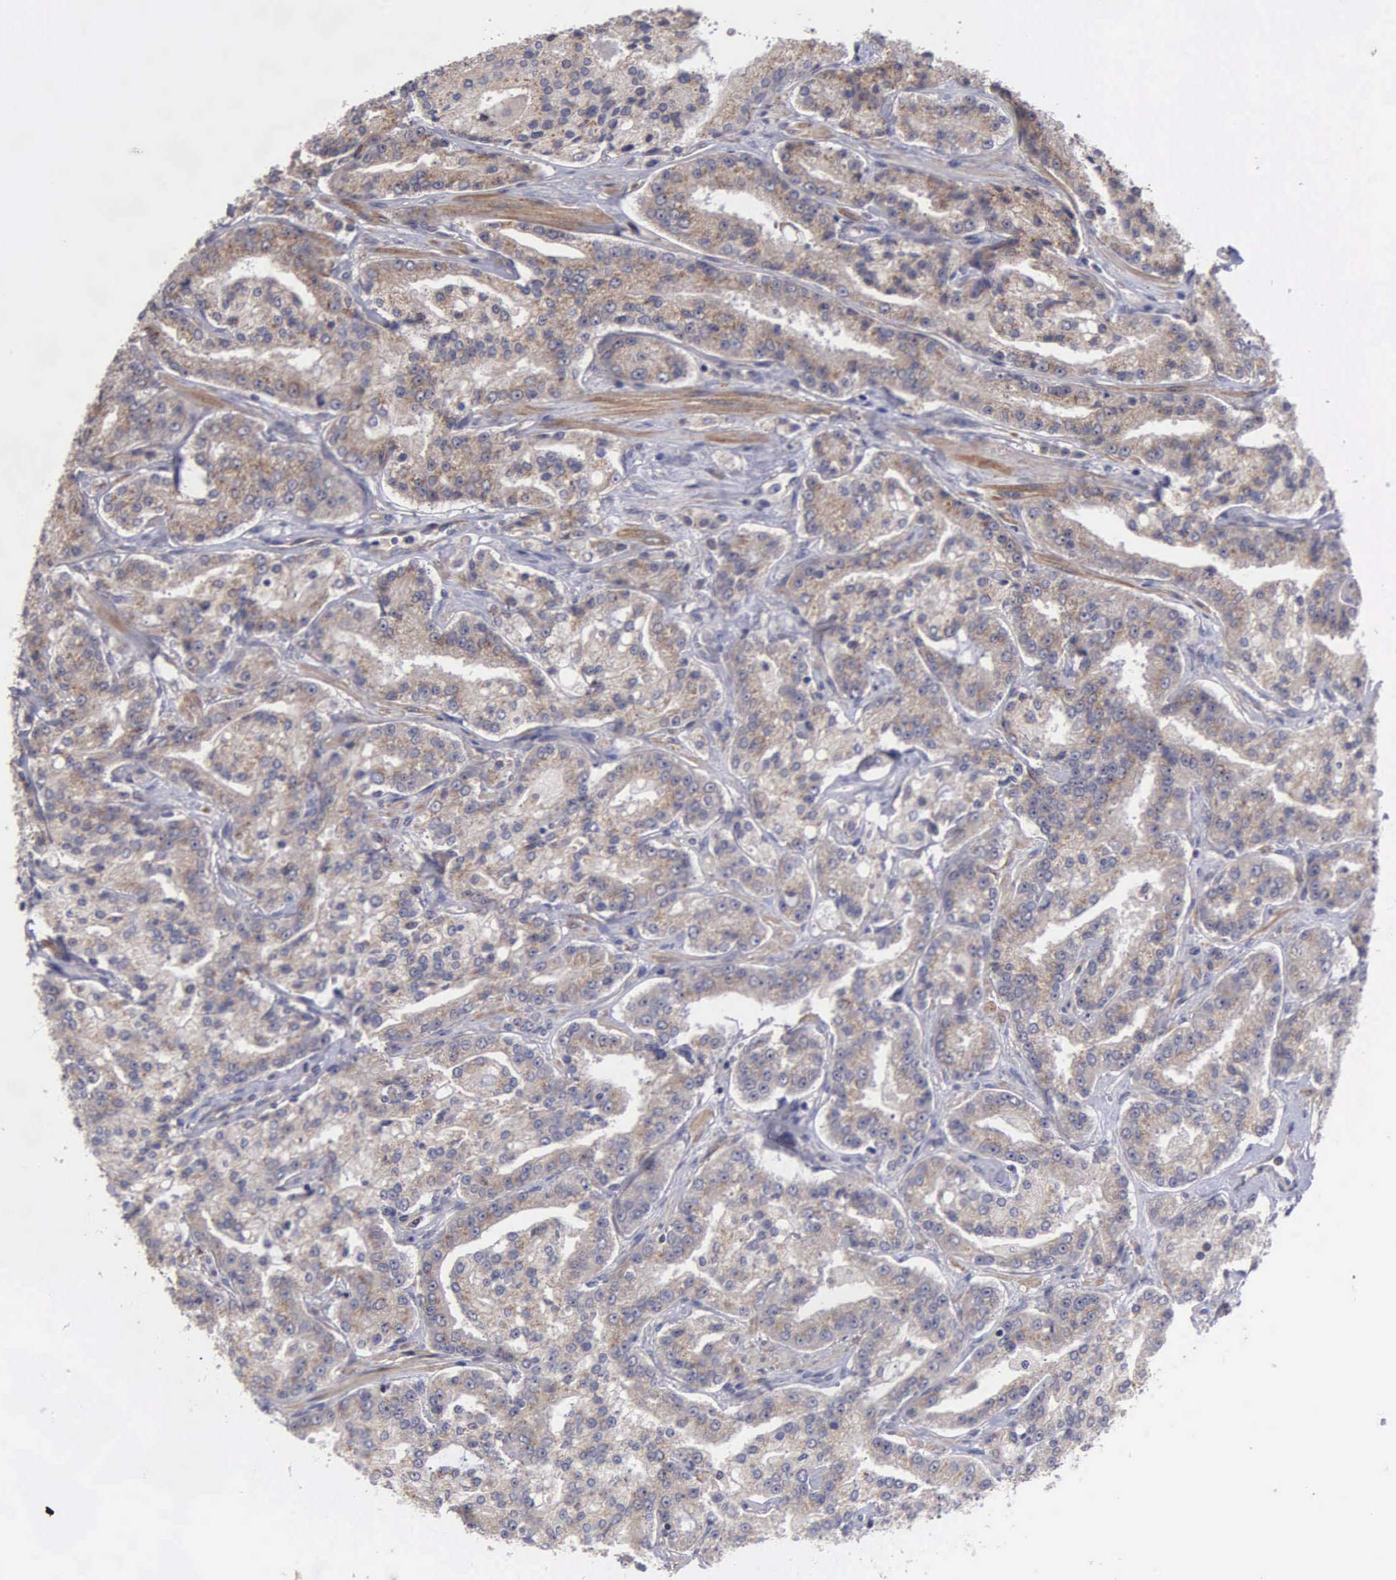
{"staining": {"intensity": "moderate", "quantity": ">75%", "location": "cytoplasmic/membranous"}, "tissue": "prostate cancer", "cell_type": "Tumor cells", "image_type": "cancer", "snomed": [{"axis": "morphology", "description": "Adenocarcinoma, Medium grade"}, {"axis": "topography", "description": "Prostate"}], "caption": "Protein expression analysis of human prostate cancer (adenocarcinoma (medium-grade)) reveals moderate cytoplasmic/membranous positivity in approximately >75% of tumor cells.", "gene": "RTL10", "patient": {"sex": "male", "age": 72}}